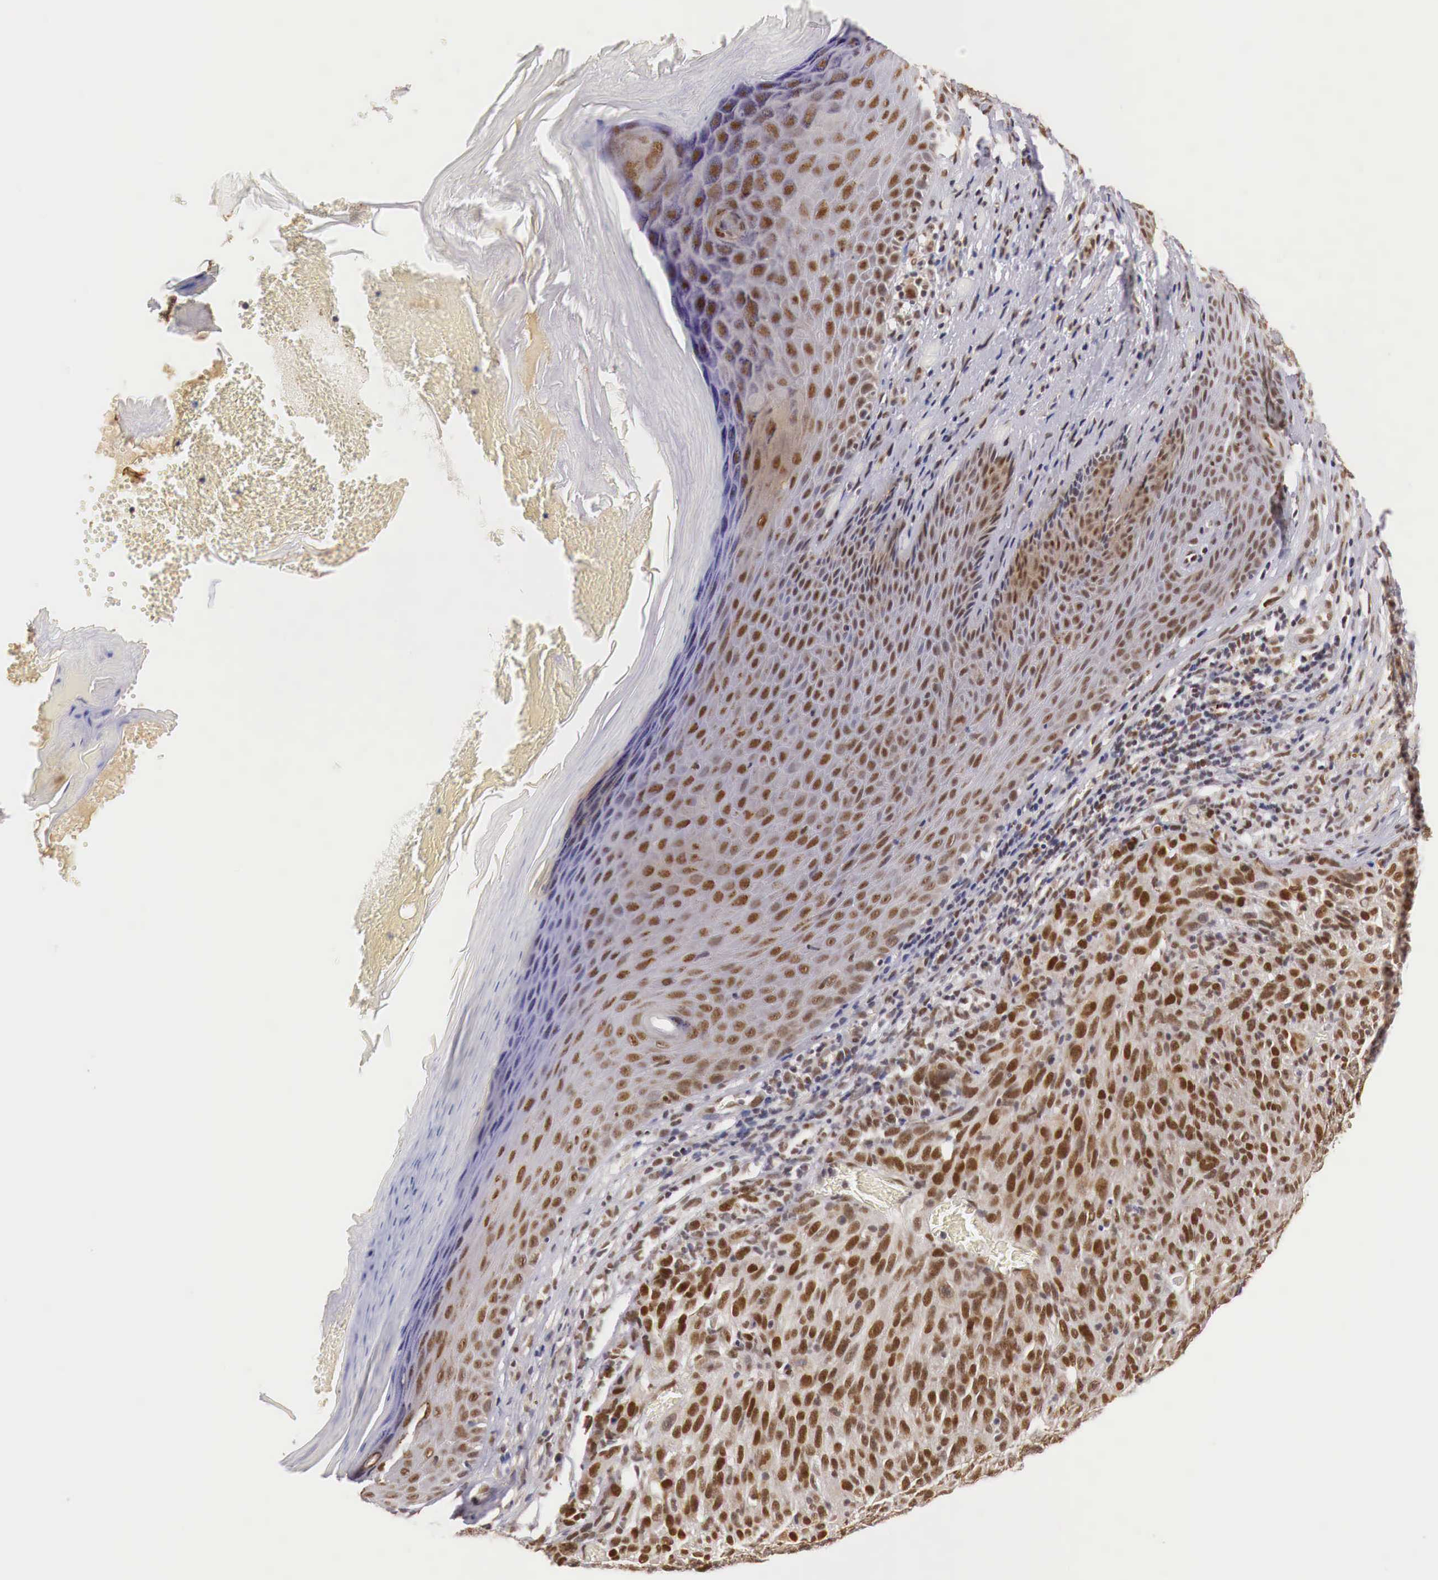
{"staining": {"intensity": "moderate", "quantity": ">75%", "location": "cytoplasmic/membranous,nuclear"}, "tissue": "melanoma", "cell_type": "Tumor cells", "image_type": "cancer", "snomed": [{"axis": "morphology", "description": "Malignant melanoma, NOS"}, {"axis": "topography", "description": "Skin"}], "caption": "An immunohistochemistry histopathology image of neoplastic tissue is shown. Protein staining in brown highlights moderate cytoplasmic/membranous and nuclear positivity in melanoma within tumor cells.", "gene": "GPKOW", "patient": {"sex": "male", "age": 76}}